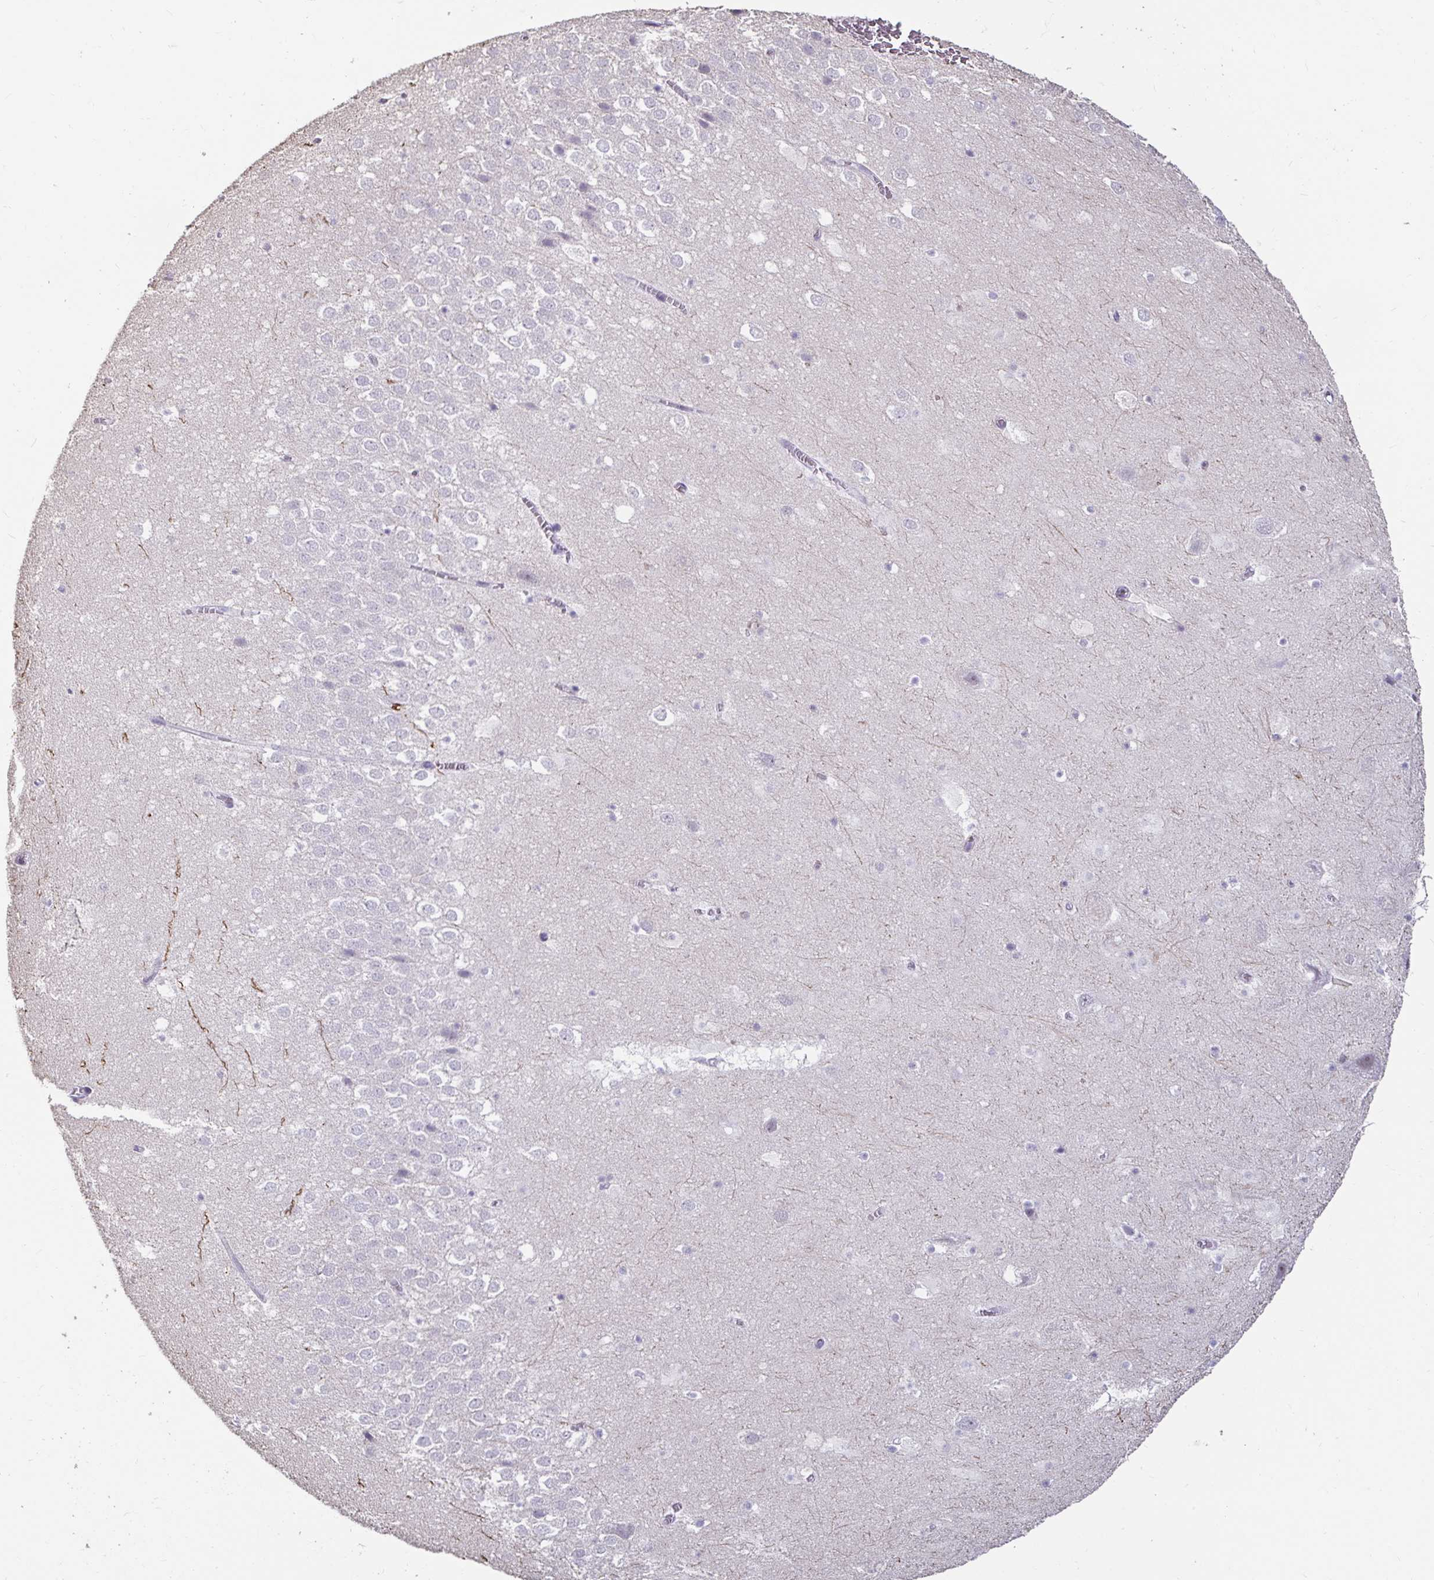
{"staining": {"intensity": "negative", "quantity": "none", "location": "none"}, "tissue": "hippocampus", "cell_type": "Glial cells", "image_type": "normal", "snomed": [{"axis": "morphology", "description": "Normal tissue, NOS"}, {"axis": "topography", "description": "Hippocampus"}], "caption": "Immunohistochemical staining of benign human hippocampus reveals no significant staining in glial cells. The staining is performed using DAB brown chromogen with nuclei counter-stained in using hematoxylin.", "gene": "ANLN", "patient": {"sex": "female", "age": 42}}